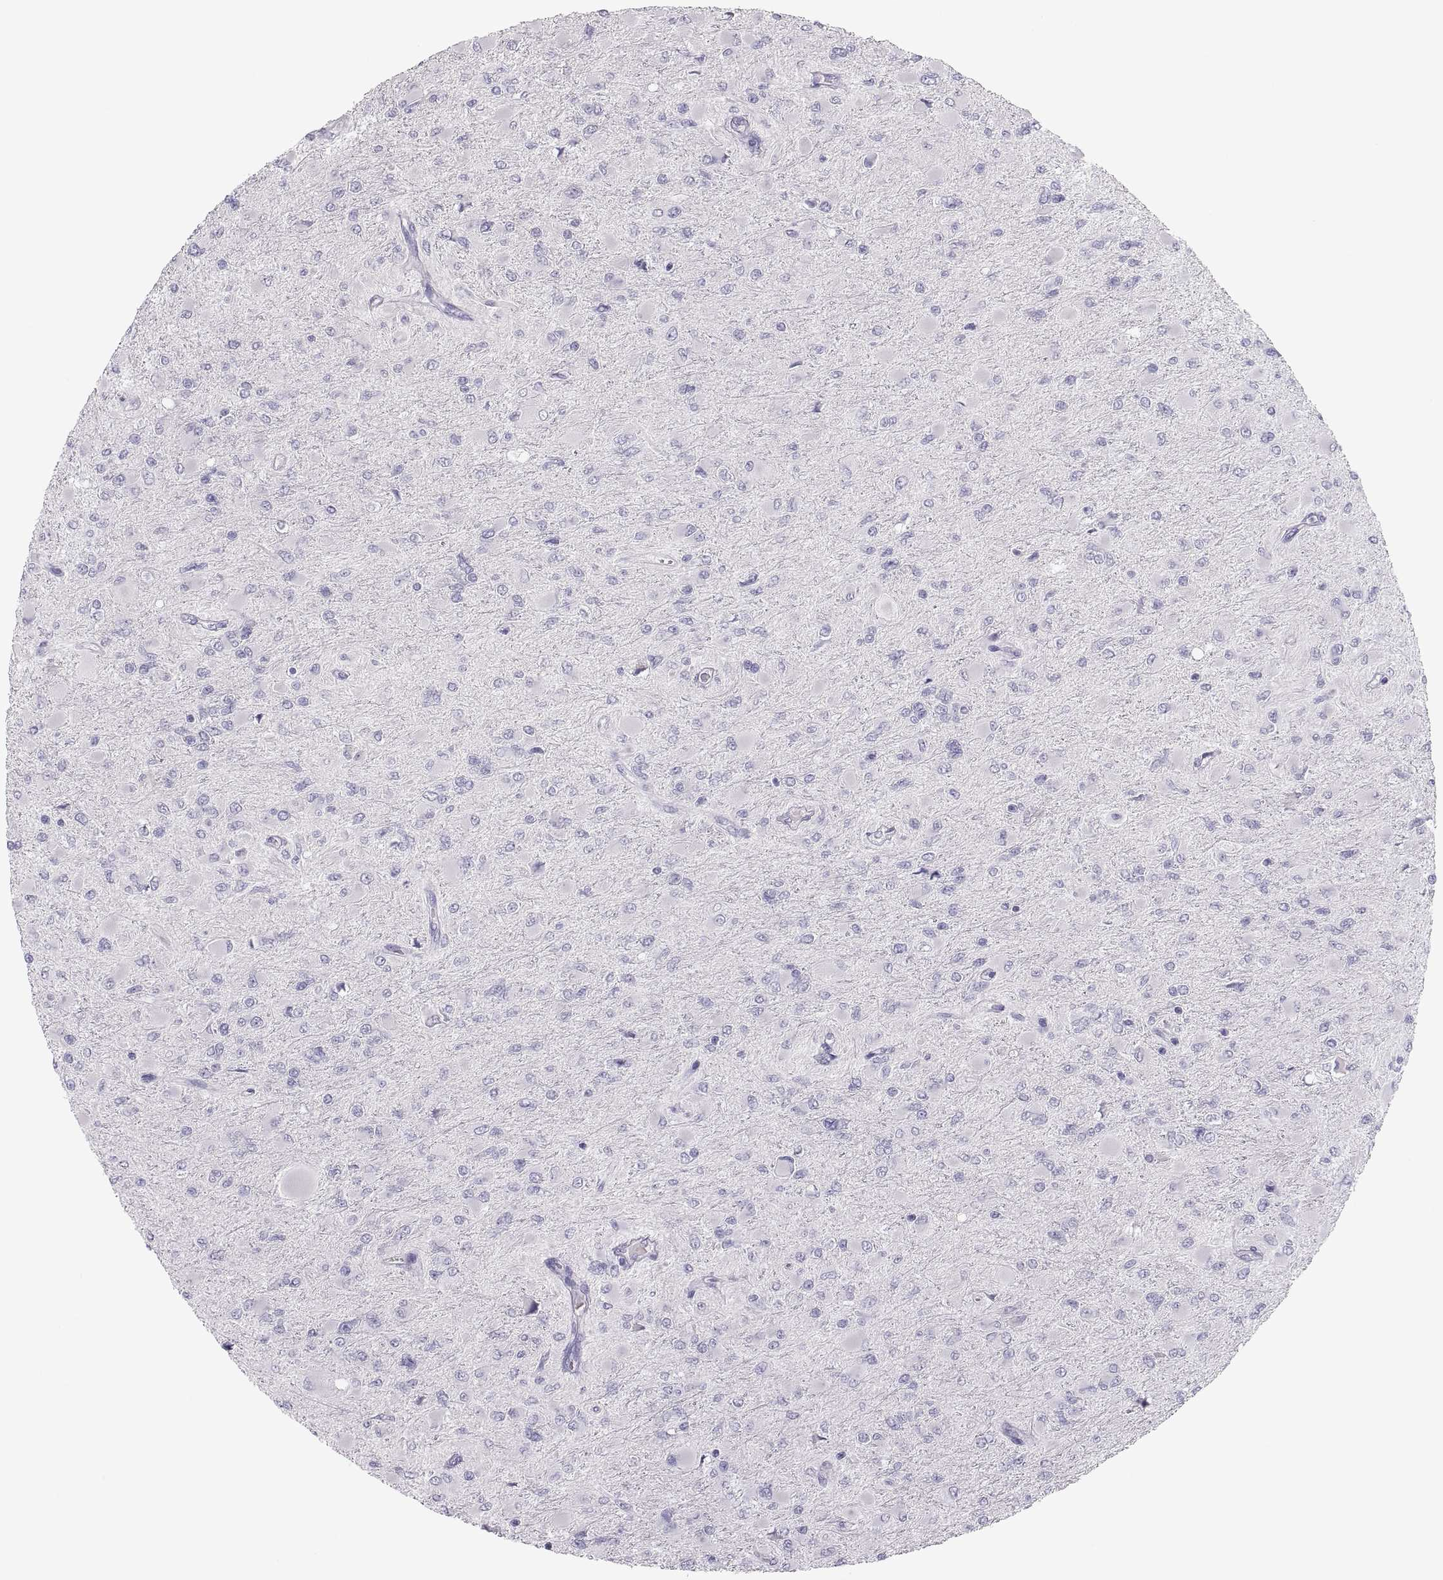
{"staining": {"intensity": "negative", "quantity": "none", "location": "none"}, "tissue": "glioma", "cell_type": "Tumor cells", "image_type": "cancer", "snomed": [{"axis": "morphology", "description": "Glioma, malignant, High grade"}, {"axis": "topography", "description": "Cerebral cortex"}], "caption": "IHC image of neoplastic tissue: malignant high-grade glioma stained with DAB exhibits no significant protein positivity in tumor cells.", "gene": "MAGEB2", "patient": {"sex": "female", "age": 36}}